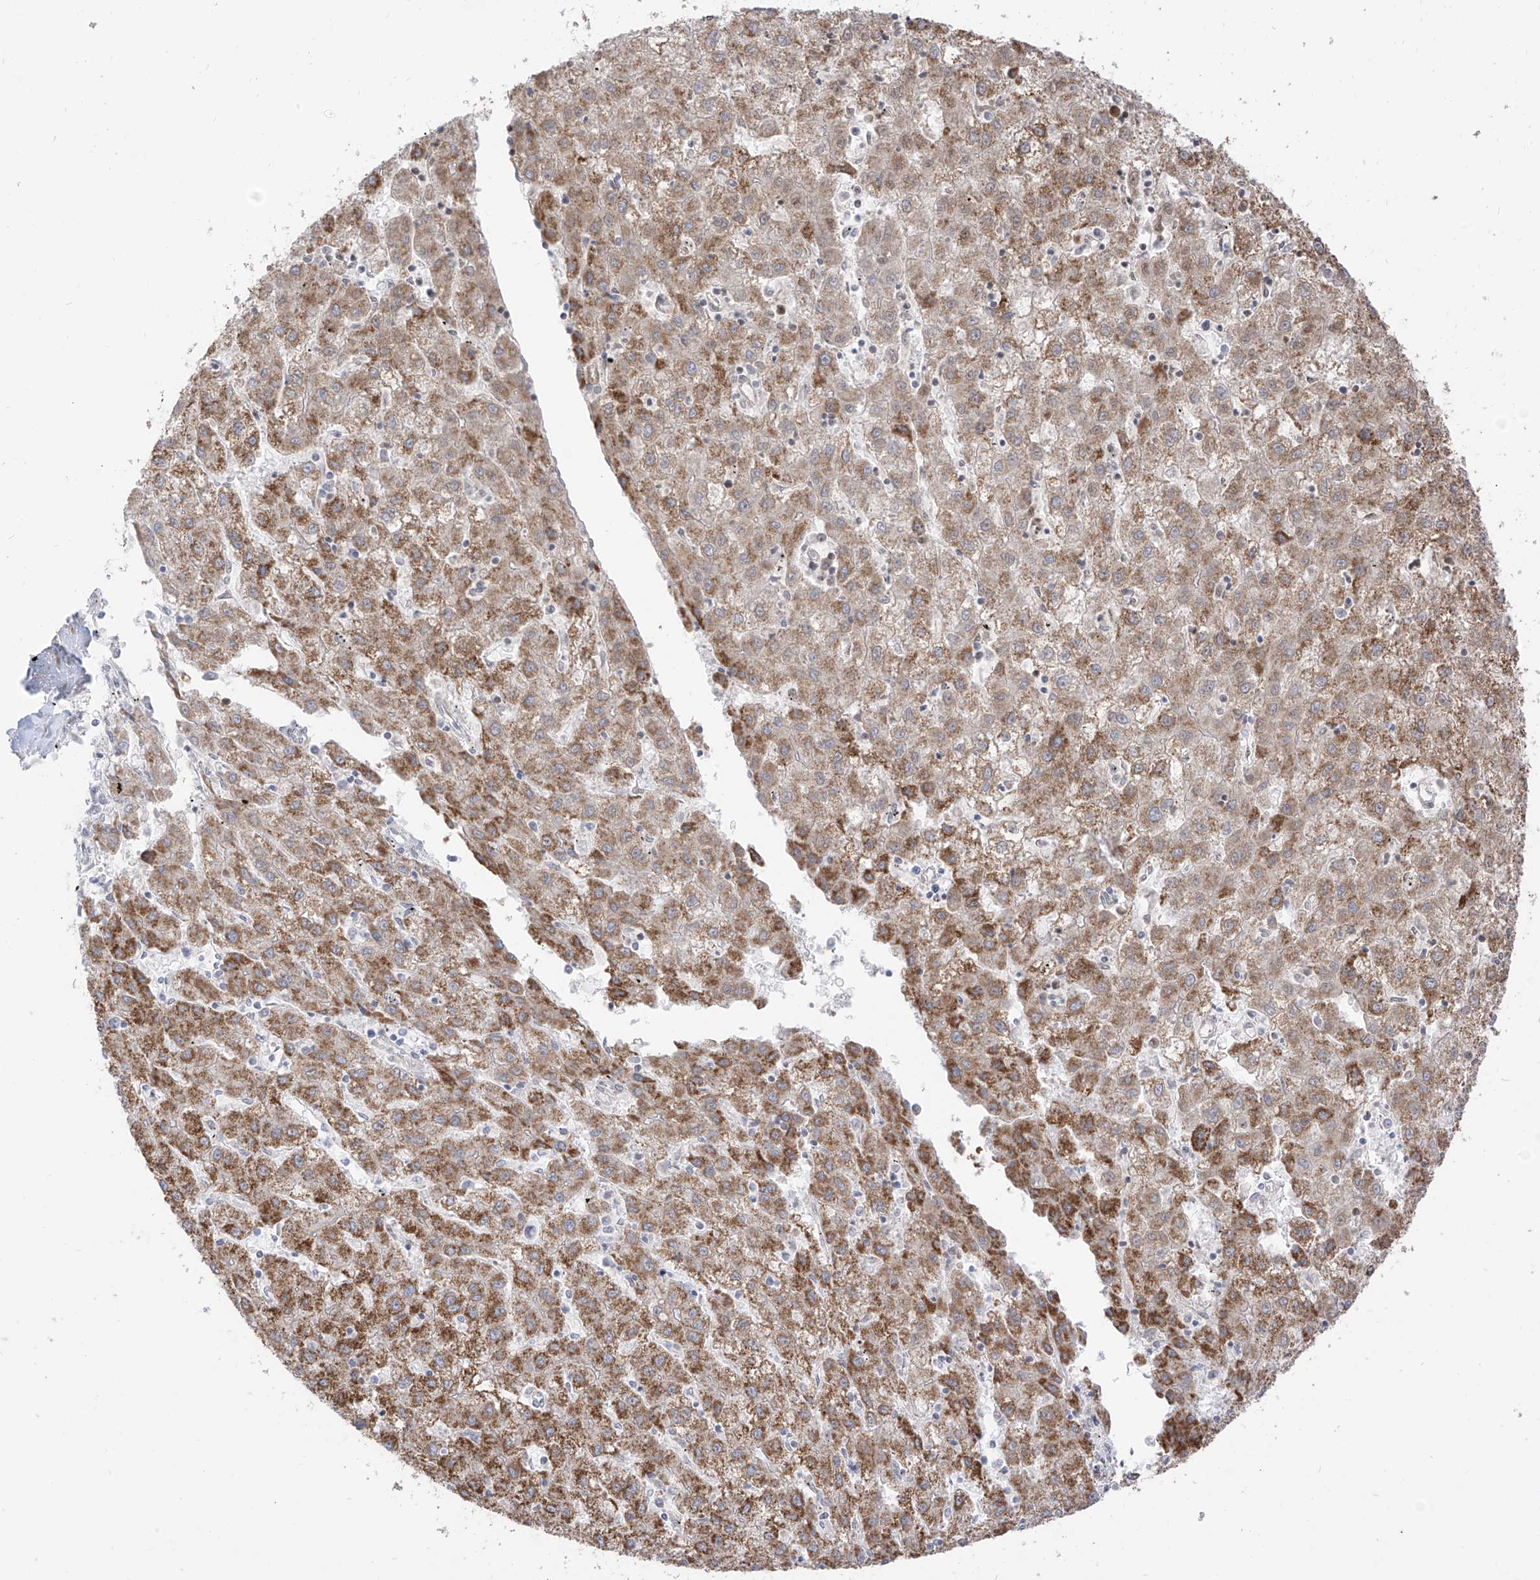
{"staining": {"intensity": "strong", "quantity": ">75%", "location": "cytoplasmic/membranous"}, "tissue": "liver cancer", "cell_type": "Tumor cells", "image_type": "cancer", "snomed": [{"axis": "morphology", "description": "Carcinoma, Hepatocellular, NOS"}, {"axis": "topography", "description": "Liver"}], "caption": "IHC (DAB) staining of human liver cancer (hepatocellular carcinoma) shows strong cytoplasmic/membranous protein expression in about >75% of tumor cells.", "gene": "ARHGEF40", "patient": {"sex": "male", "age": 72}}